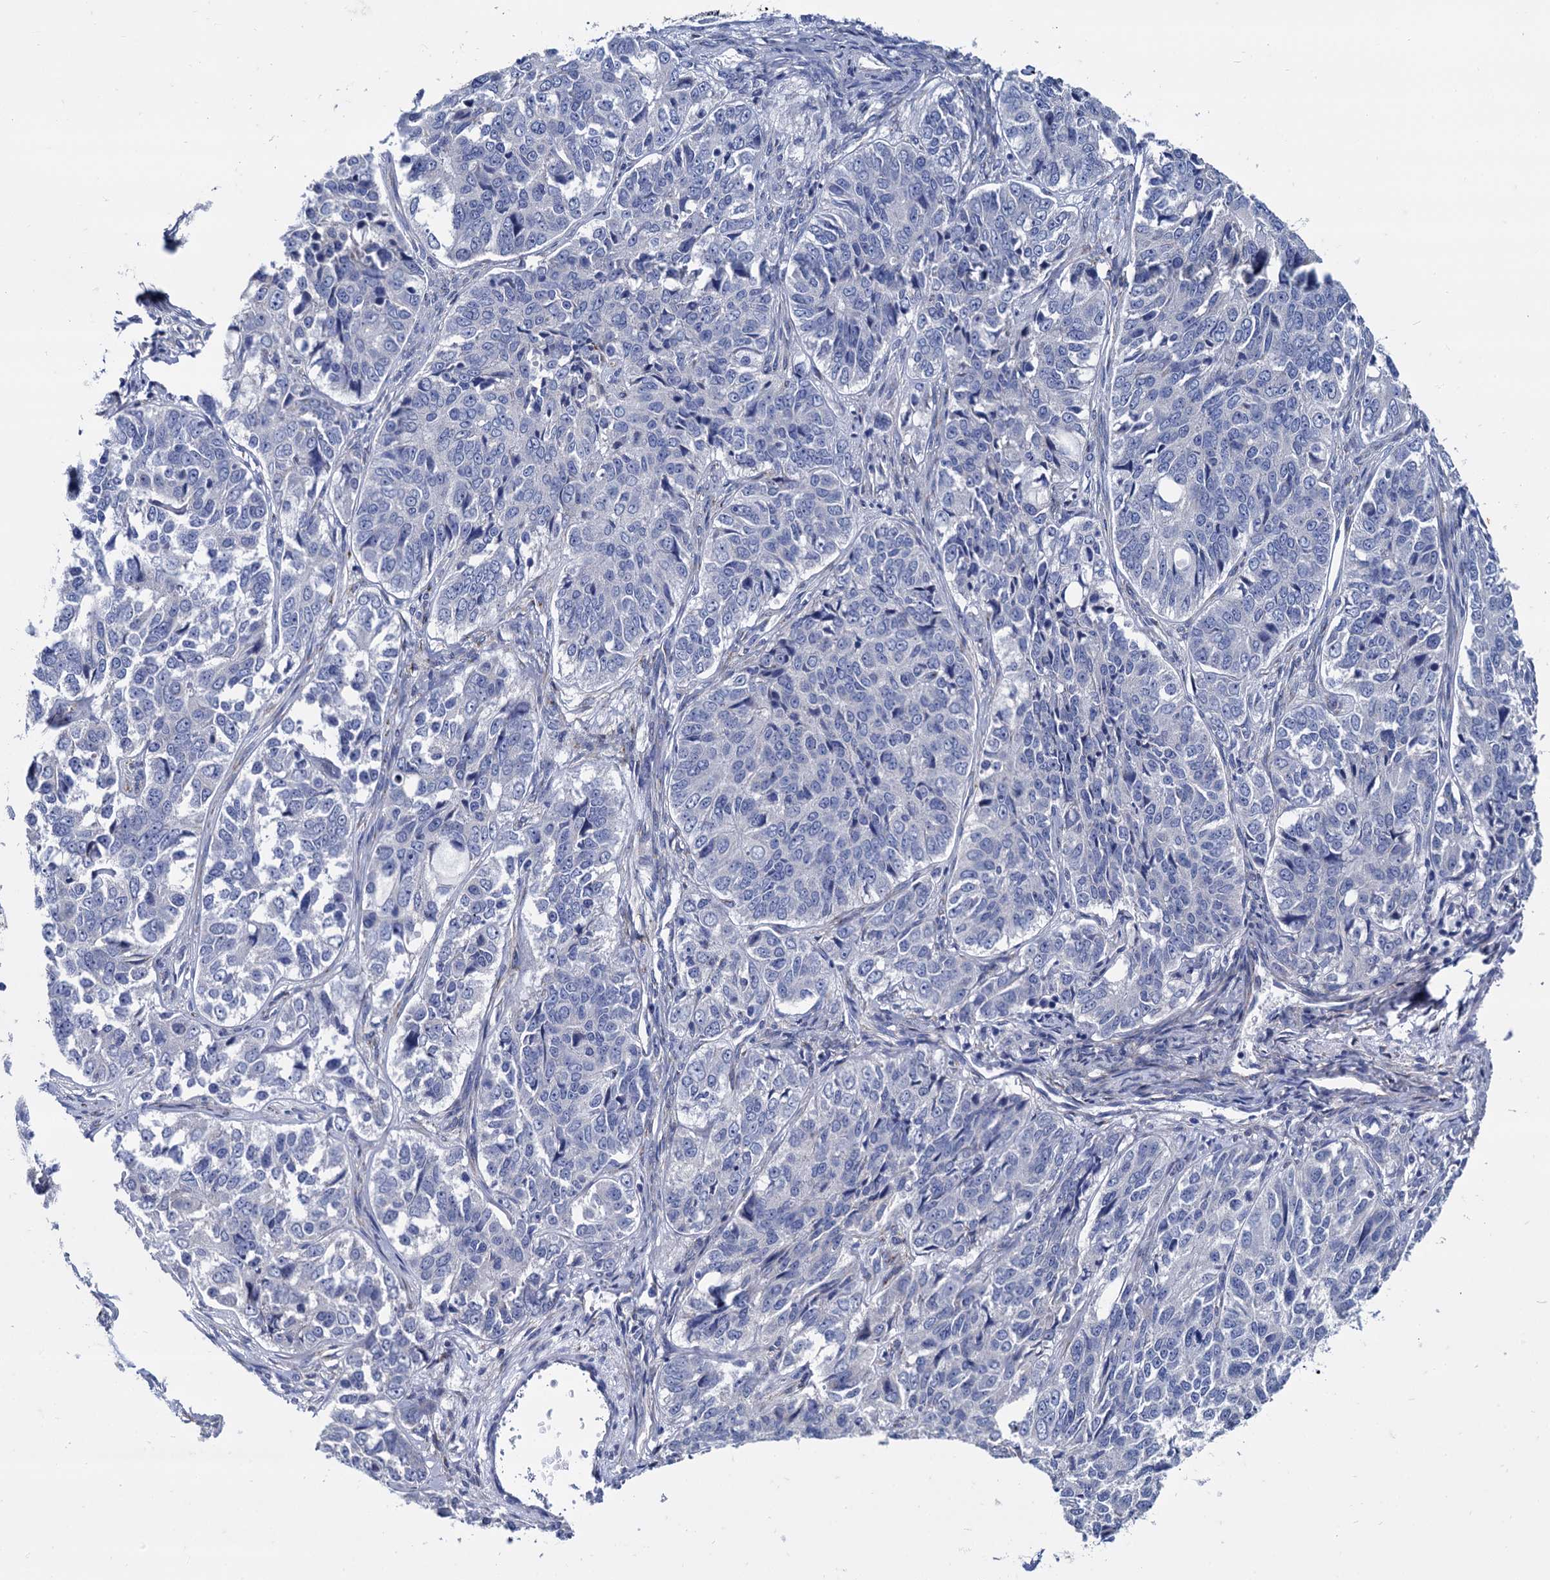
{"staining": {"intensity": "negative", "quantity": "none", "location": "none"}, "tissue": "ovarian cancer", "cell_type": "Tumor cells", "image_type": "cancer", "snomed": [{"axis": "morphology", "description": "Carcinoma, endometroid"}, {"axis": "topography", "description": "Ovary"}], "caption": "Ovarian cancer was stained to show a protein in brown. There is no significant positivity in tumor cells.", "gene": "FOXR2", "patient": {"sex": "female", "age": 51}}